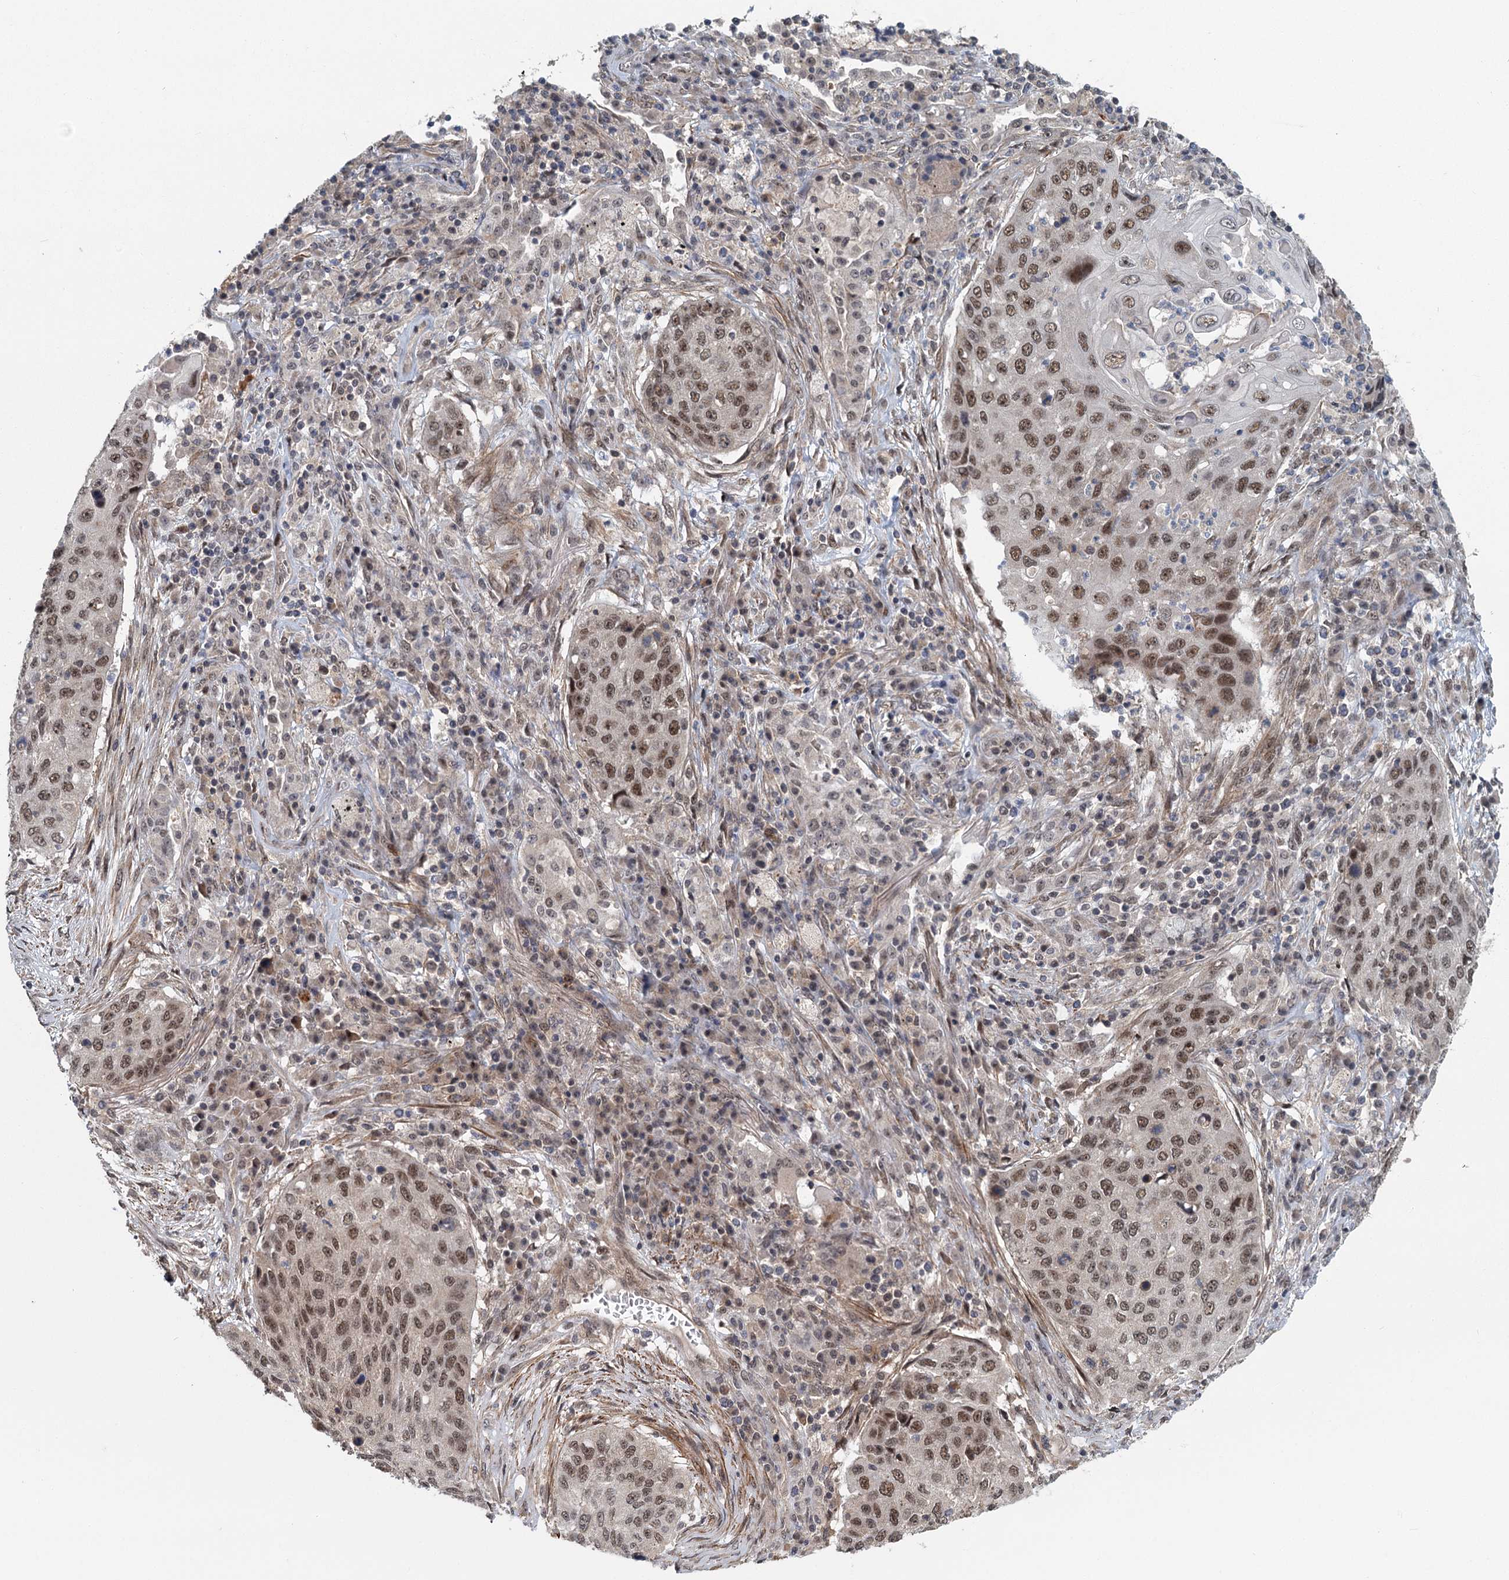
{"staining": {"intensity": "moderate", "quantity": ">75%", "location": "nuclear"}, "tissue": "lung cancer", "cell_type": "Tumor cells", "image_type": "cancer", "snomed": [{"axis": "morphology", "description": "Squamous cell carcinoma, NOS"}, {"axis": "topography", "description": "Lung"}], "caption": "Human lung cancer stained with a protein marker reveals moderate staining in tumor cells.", "gene": "TAS2R42", "patient": {"sex": "female", "age": 63}}